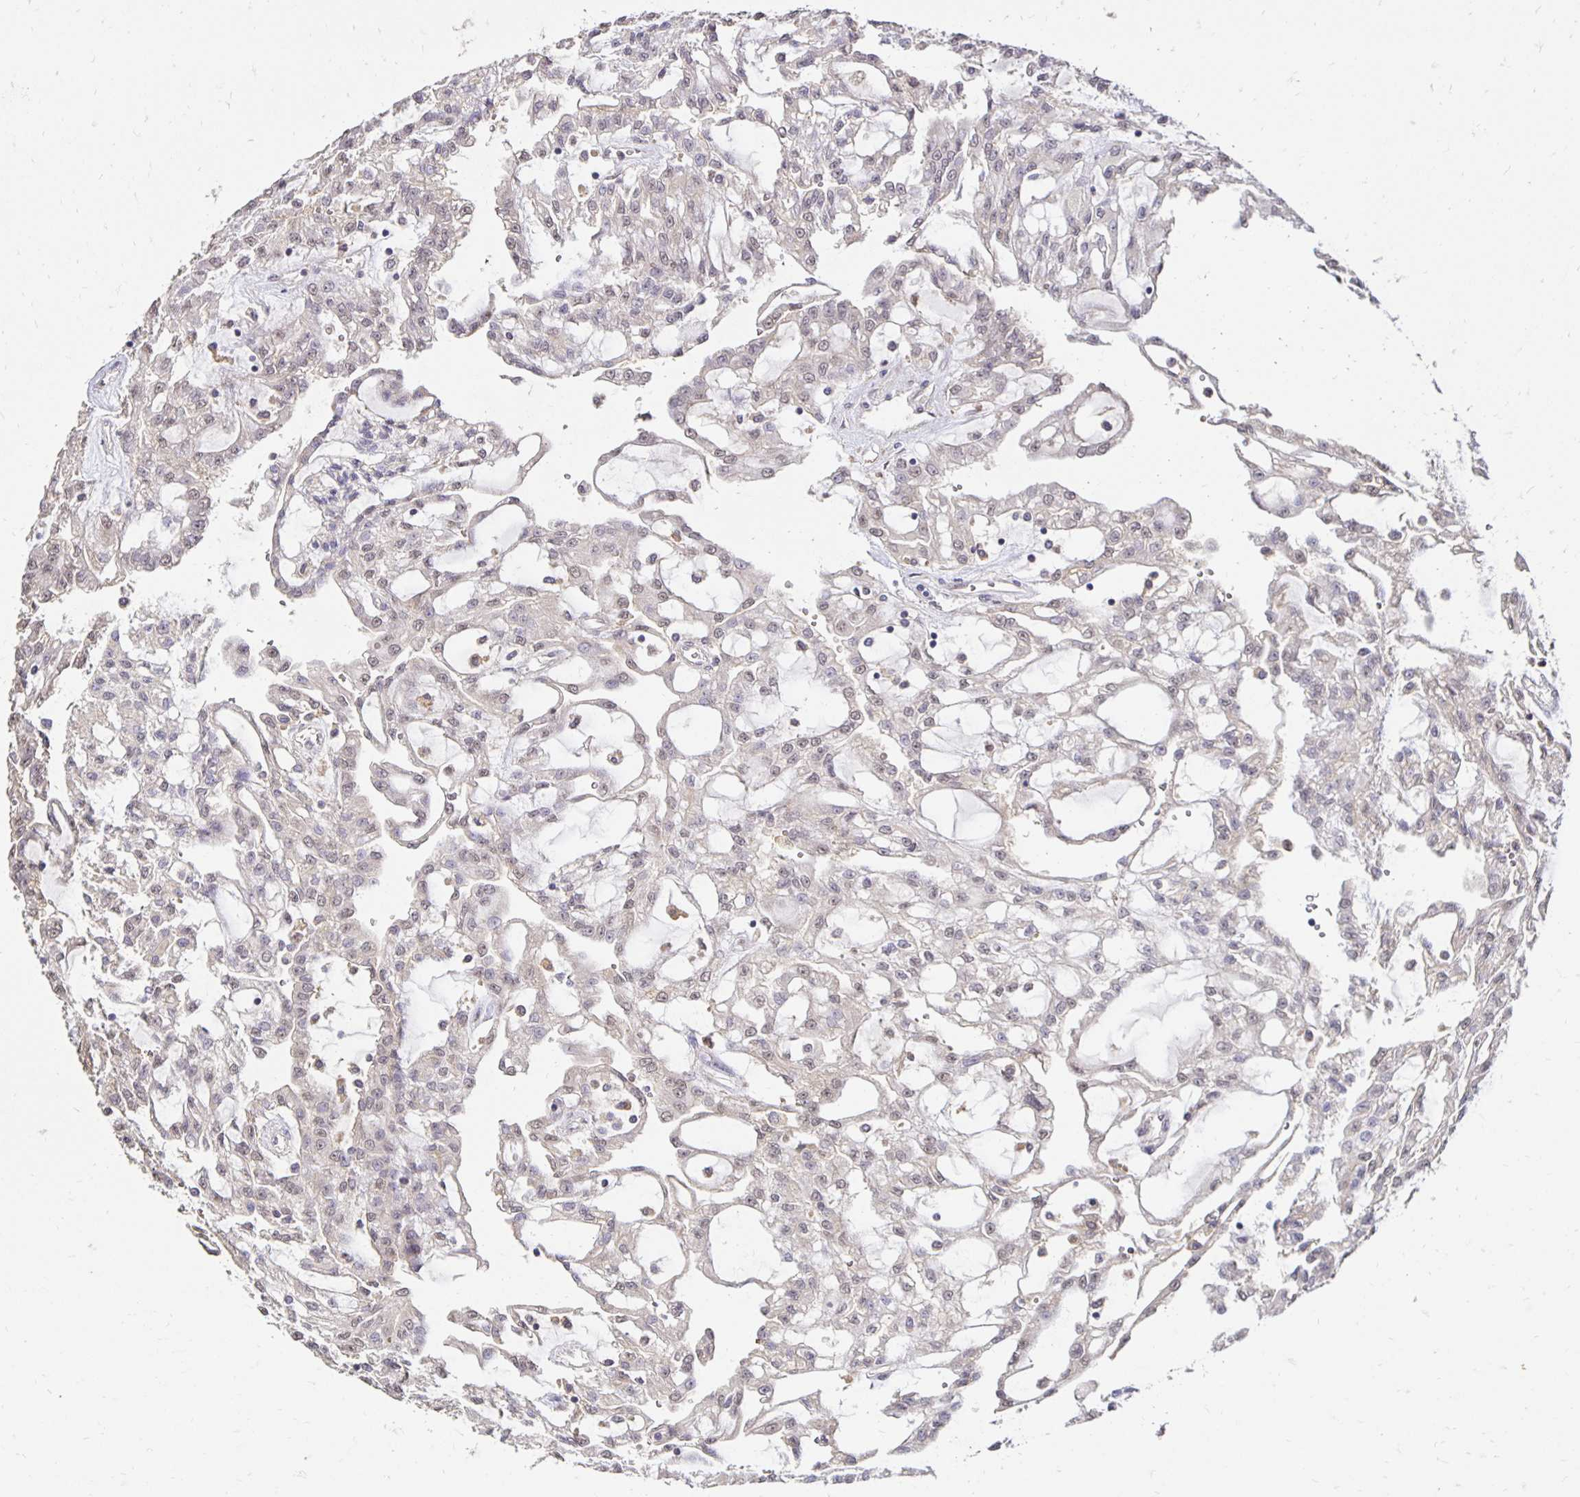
{"staining": {"intensity": "negative", "quantity": "none", "location": "none"}, "tissue": "renal cancer", "cell_type": "Tumor cells", "image_type": "cancer", "snomed": [{"axis": "morphology", "description": "Adenocarcinoma, NOS"}, {"axis": "topography", "description": "Kidney"}], "caption": "A histopathology image of adenocarcinoma (renal) stained for a protein shows no brown staining in tumor cells.", "gene": "PNPLA3", "patient": {"sex": "male", "age": 63}}